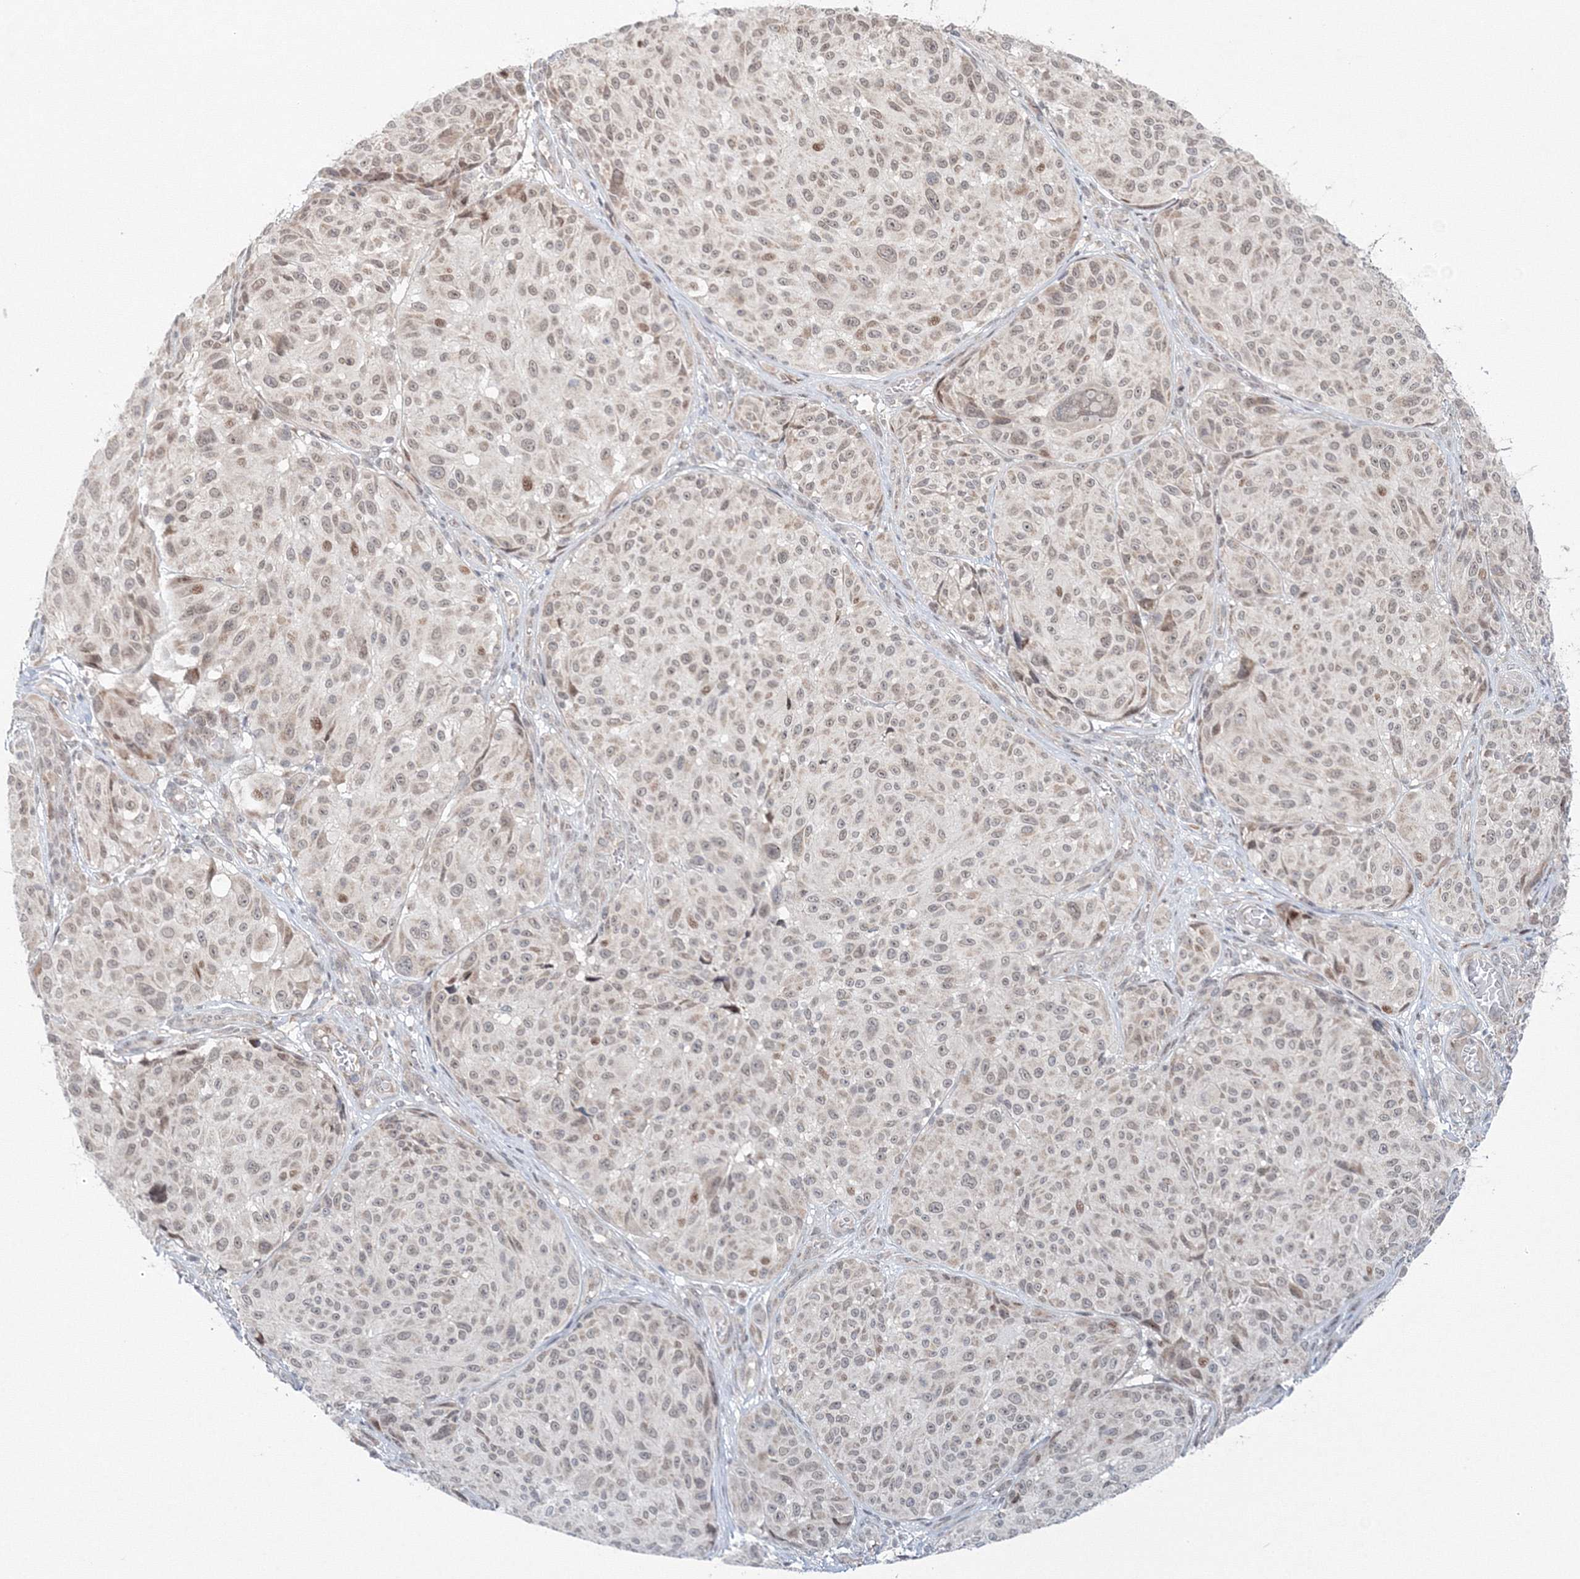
{"staining": {"intensity": "moderate", "quantity": "<25%", "location": "nuclear"}, "tissue": "melanoma", "cell_type": "Tumor cells", "image_type": "cancer", "snomed": [{"axis": "morphology", "description": "Malignant melanoma, NOS"}, {"axis": "topography", "description": "Skin"}], "caption": "This histopathology image reveals immunohistochemistry staining of human malignant melanoma, with low moderate nuclear staining in approximately <25% of tumor cells.", "gene": "NOA1", "patient": {"sex": "male", "age": 83}}